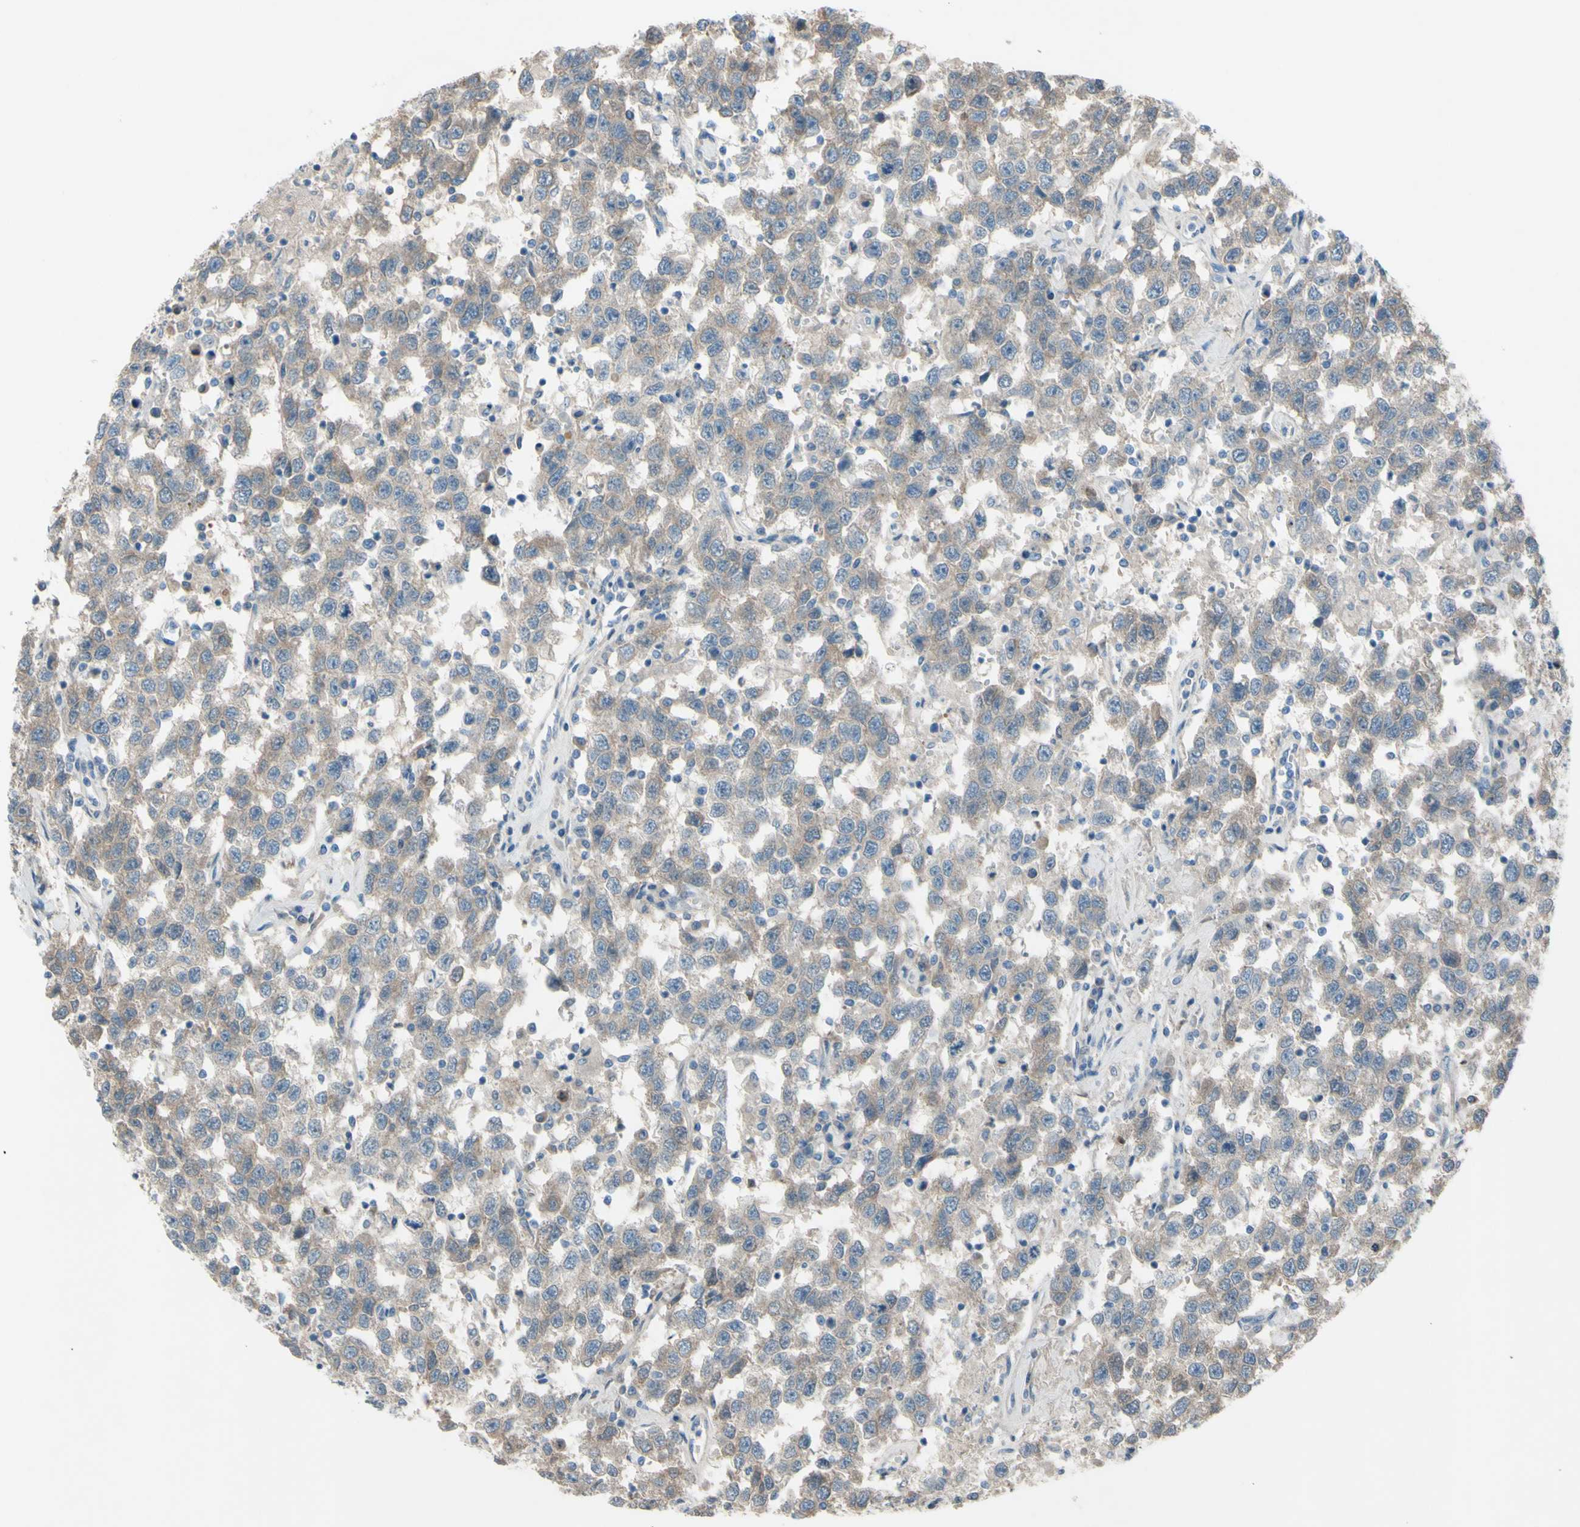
{"staining": {"intensity": "weak", "quantity": "25%-75%", "location": "cytoplasmic/membranous"}, "tissue": "testis cancer", "cell_type": "Tumor cells", "image_type": "cancer", "snomed": [{"axis": "morphology", "description": "Seminoma, NOS"}, {"axis": "topography", "description": "Testis"}], "caption": "This is an image of IHC staining of testis seminoma, which shows weak staining in the cytoplasmic/membranous of tumor cells.", "gene": "ATRN", "patient": {"sex": "male", "age": 41}}